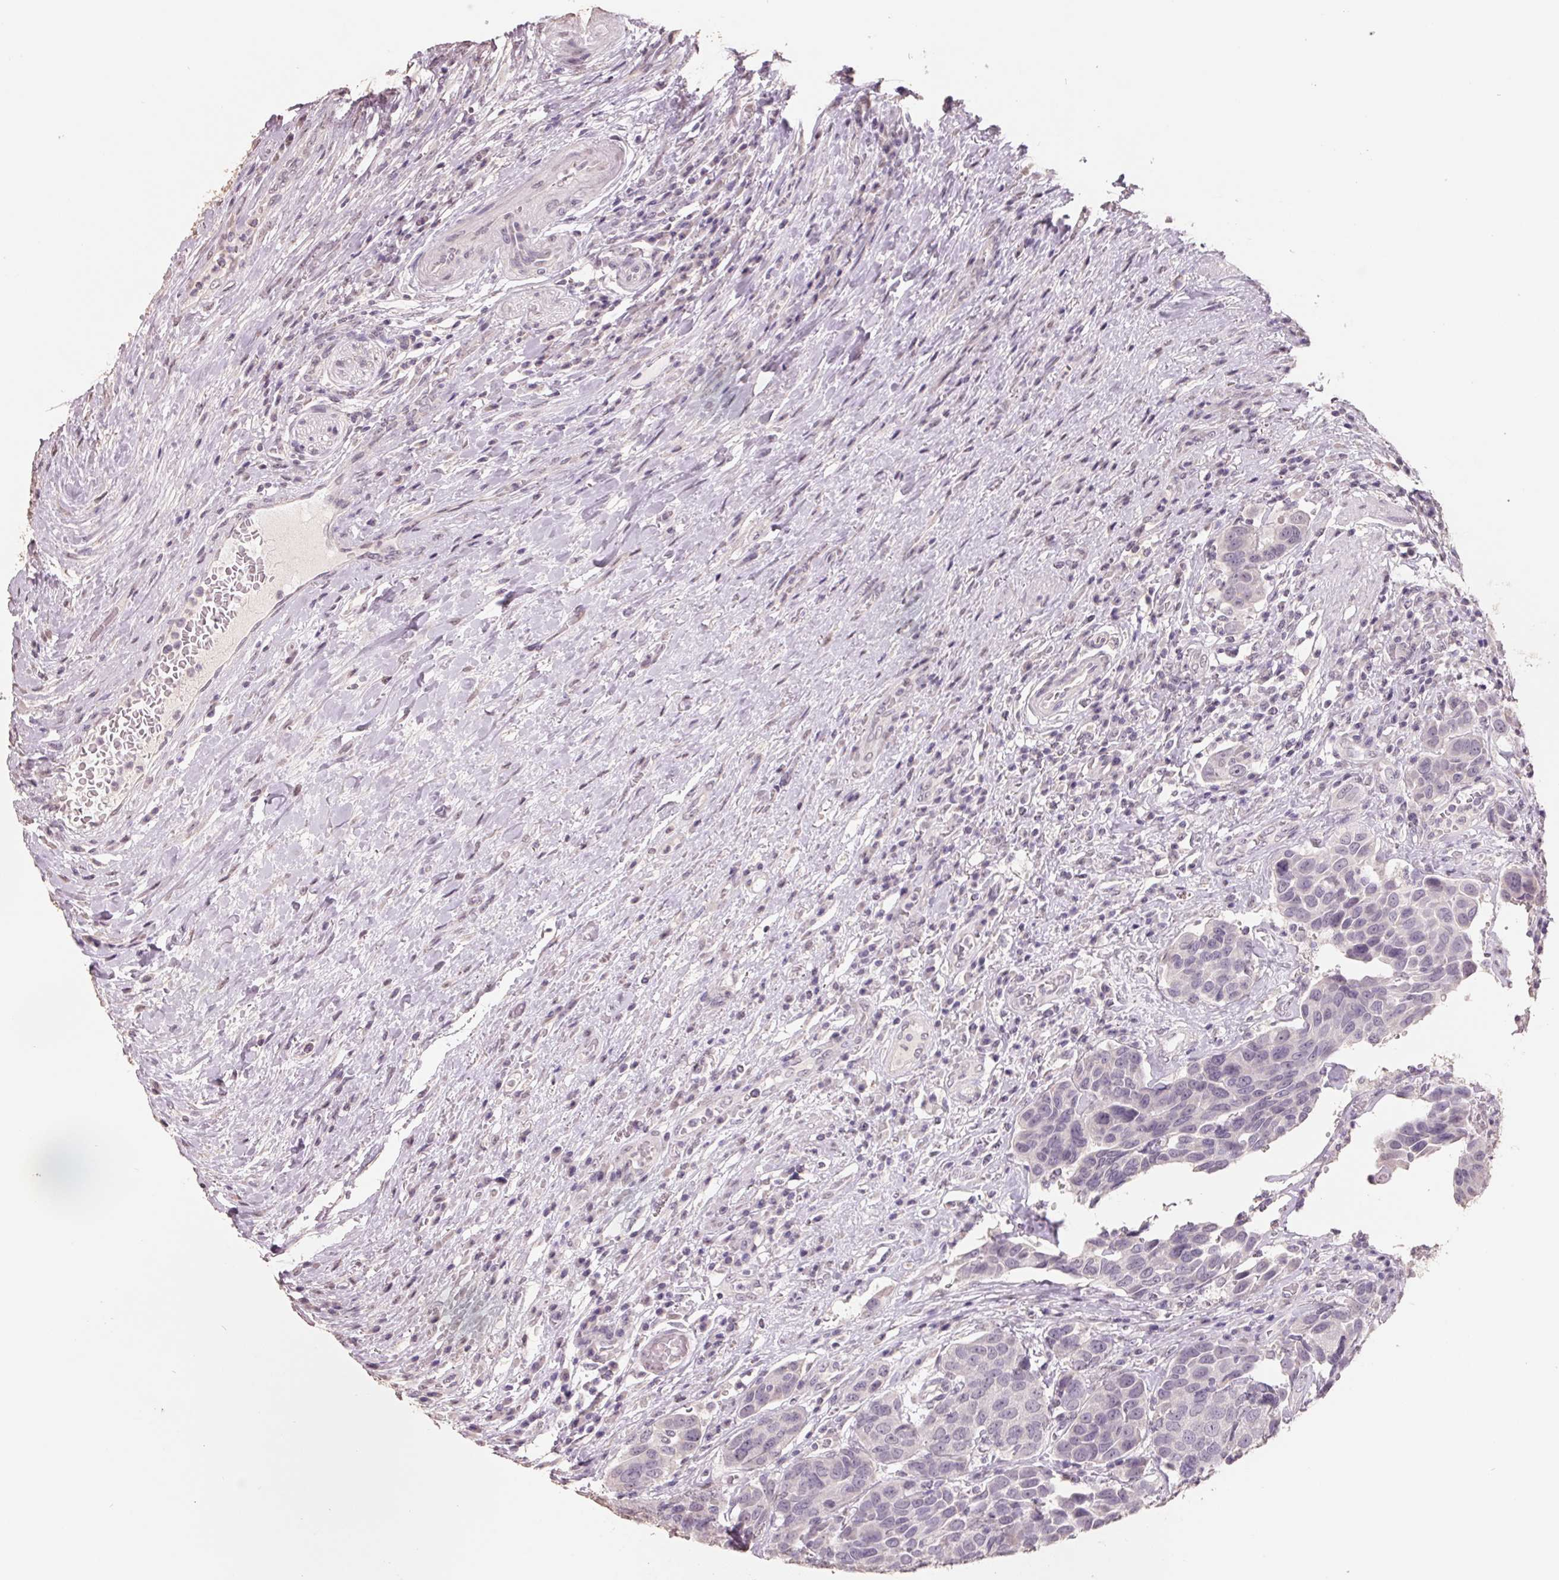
{"staining": {"intensity": "negative", "quantity": "none", "location": "none"}, "tissue": "urothelial cancer", "cell_type": "Tumor cells", "image_type": "cancer", "snomed": [{"axis": "morphology", "description": "Urothelial carcinoma, High grade"}, {"axis": "topography", "description": "Urinary bladder"}], "caption": "Immunohistochemistry (IHC) histopathology image of neoplastic tissue: human high-grade urothelial carcinoma stained with DAB (3,3'-diaminobenzidine) shows no significant protein staining in tumor cells.", "gene": "FTCD", "patient": {"sex": "female", "age": 70}}